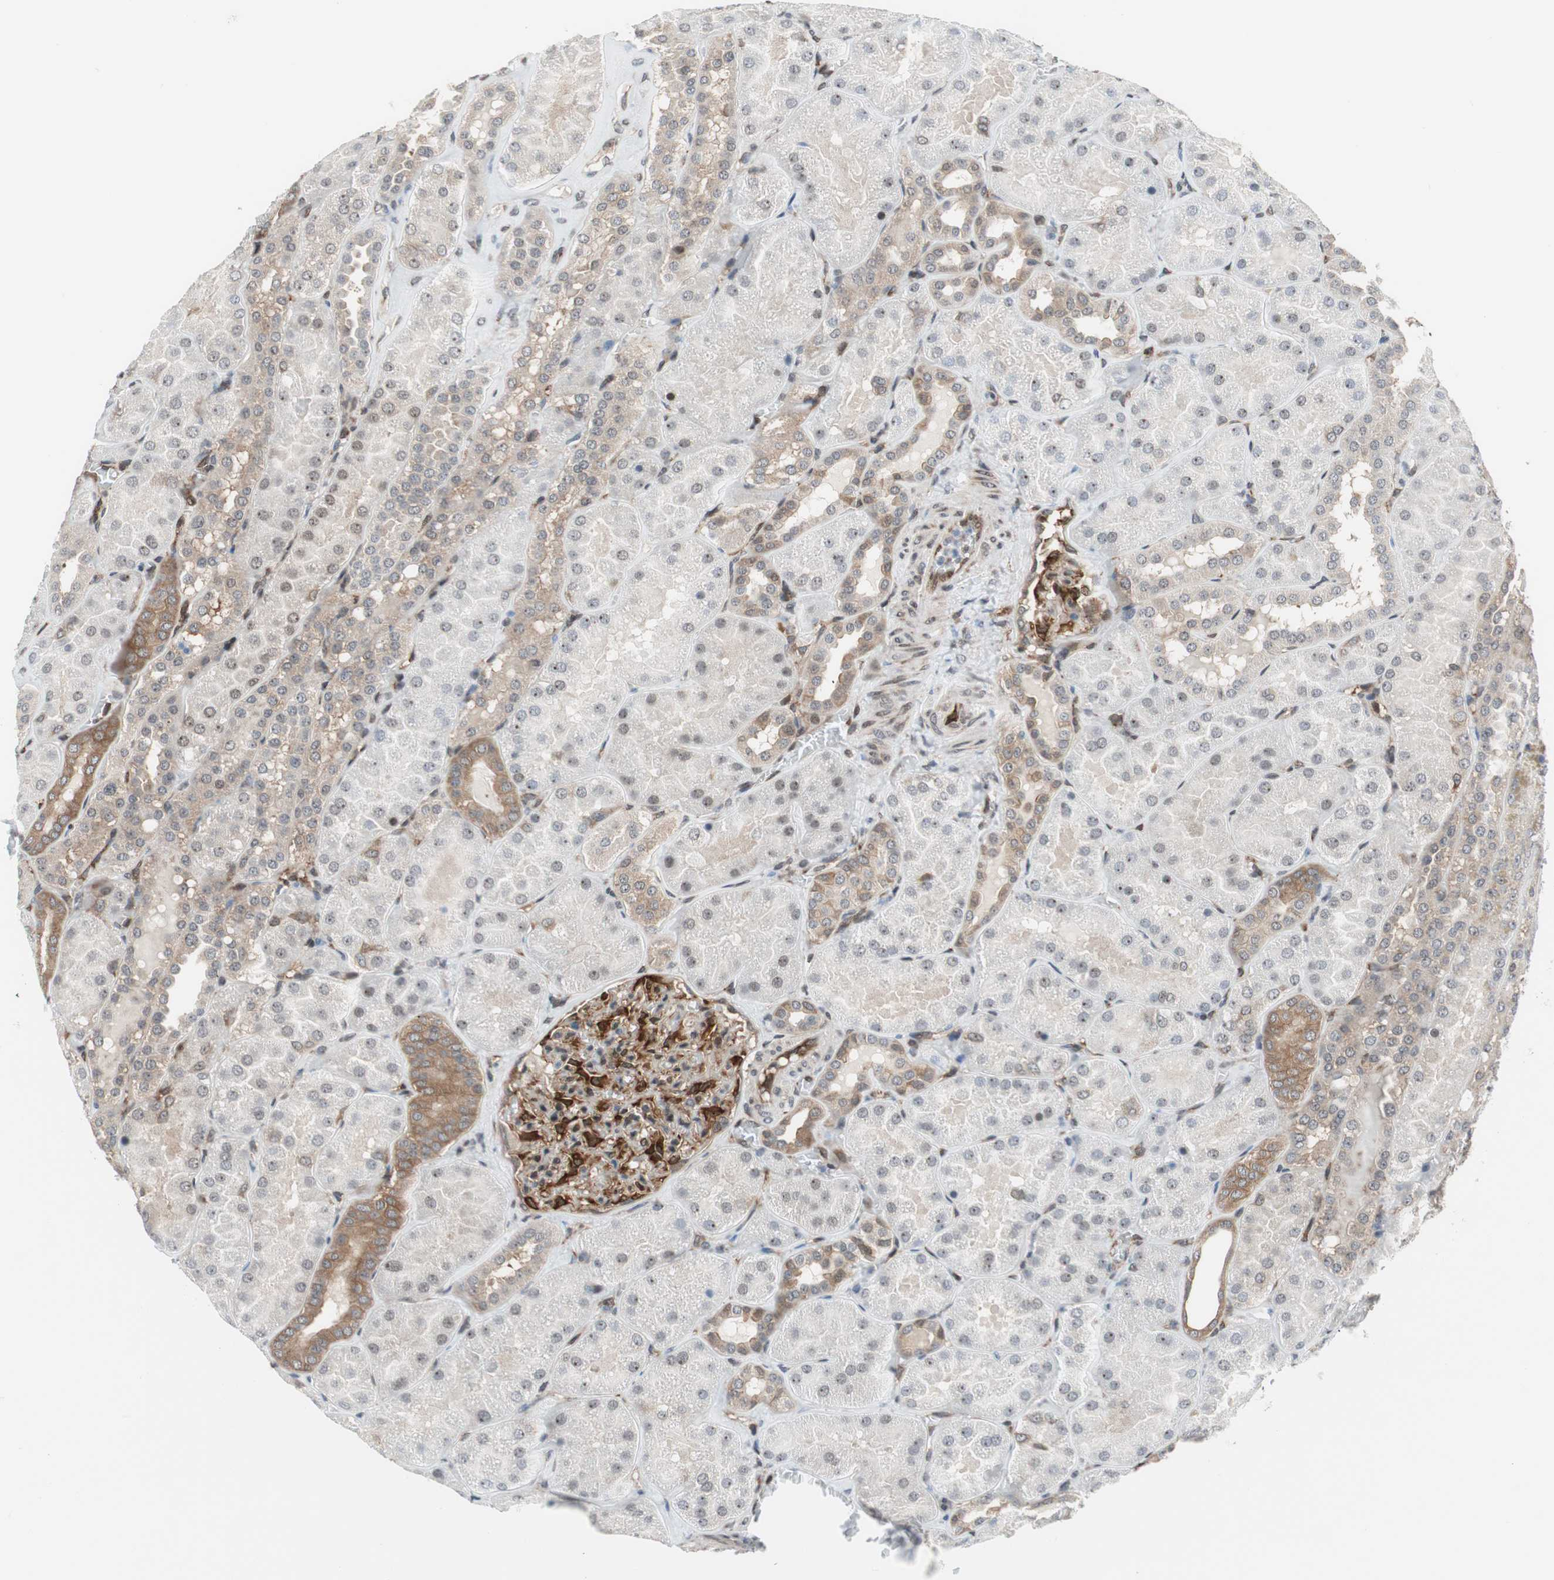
{"staining": {"intensity": "strong", "quantity": "25%-75%", "location": "cytoplasmic/membranous"}, "tissue": "kidney", "cell_type": "Cells in glomeruli", "image_type": "normal", "snomed": [{"axis": "morphology", "description": "Normal tissue, NOS"}, {"axis": "topography", "description": "Kidney"}], "caption": "Immunohistochemistry histopathology image of benign kidney stained for a protein (brown), which shows high levels of strong cytoplasmic/membranous positivity in approximately 25%-75% of cells in glomeruli.", "gene": "ZNF512B", "patient": {"sex": "male", "age": 28}}